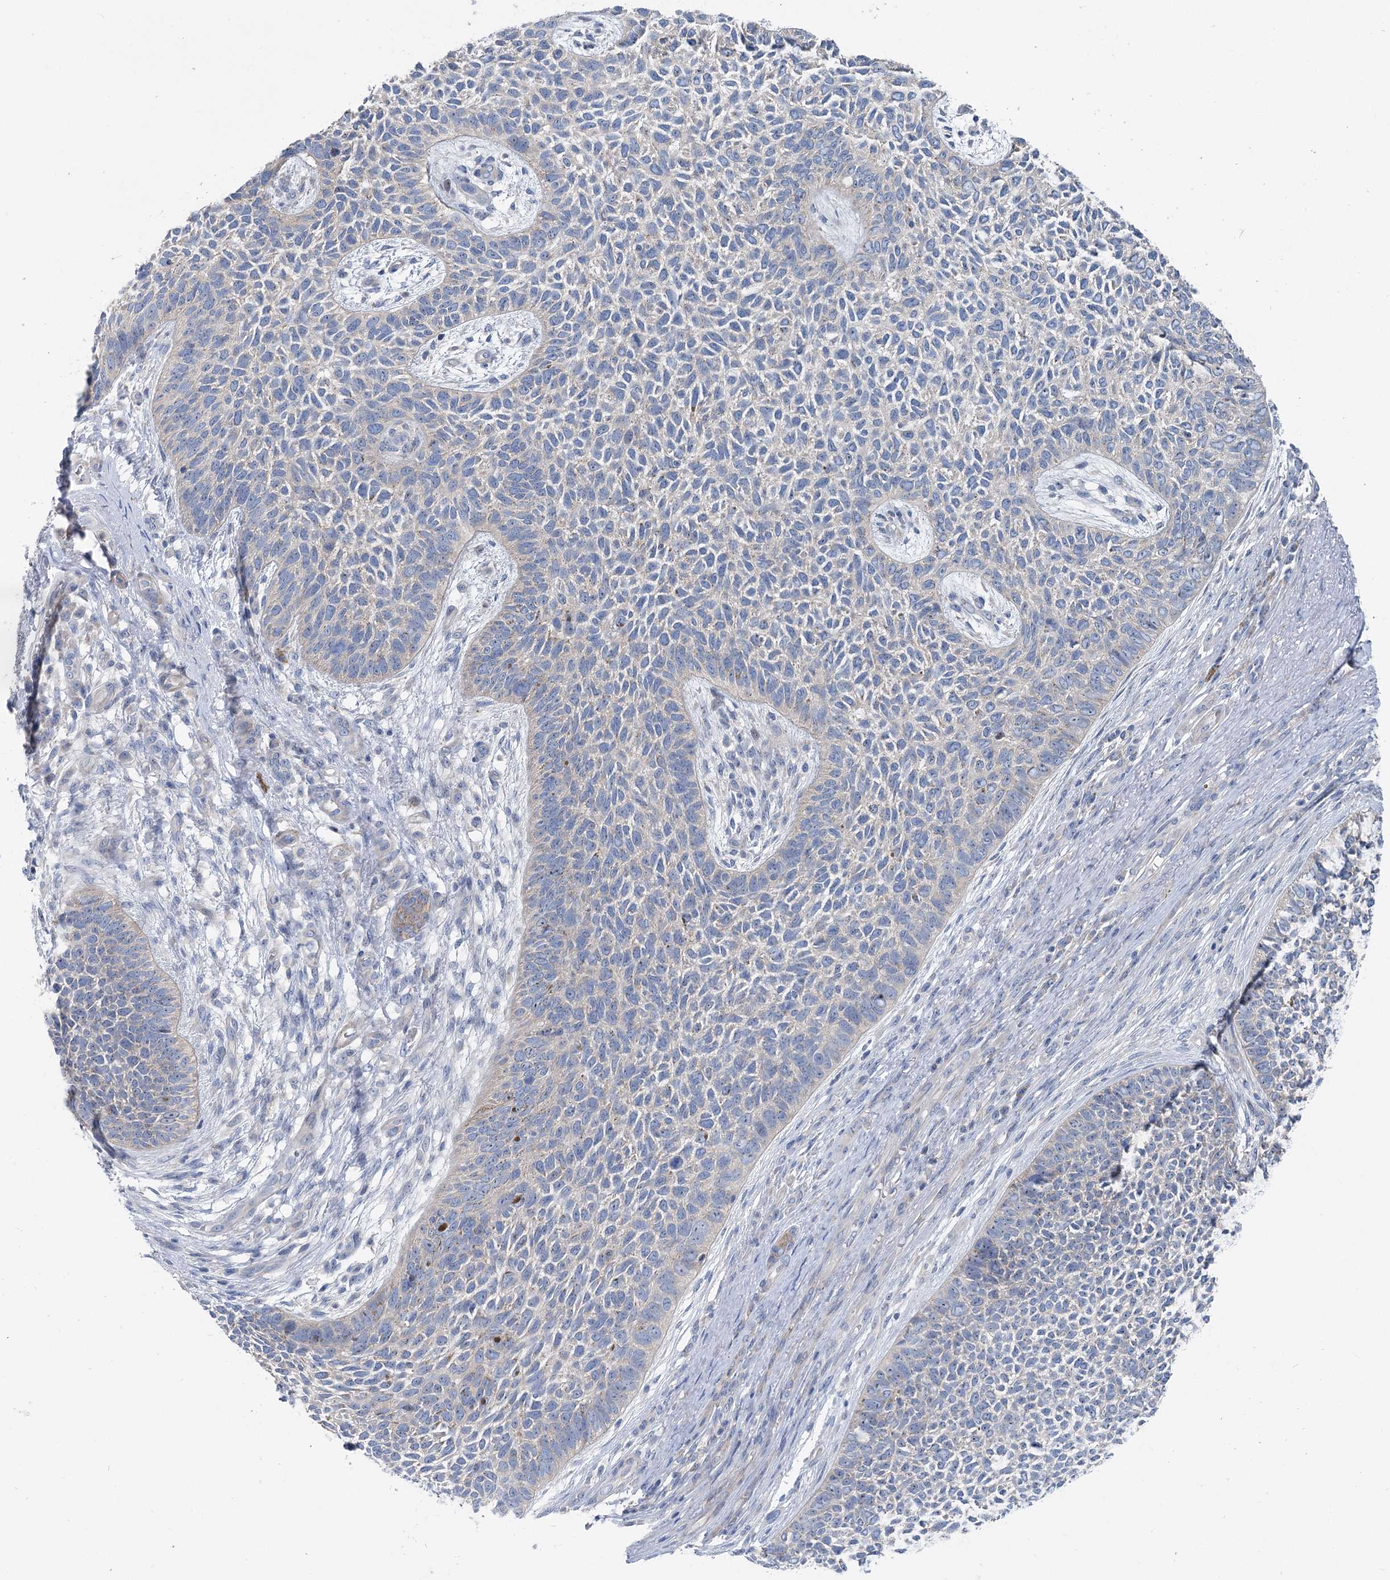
{"staining": {"intensity": "negative", "quantity": "none", "location": "none"}, "tissue": "skin cancer", "cell_type": "Tumor cells", "image_type": "cancer", "snomed": [{"axis": "morphology", "description": "Basal cell carcinoma"}, {"axis": "topography", "description": "Skin"}], "caption": "Immunohistochemistry (IHC) image of human skin cancer (basal cell carcinoma) stained for a protein (brown), which exhibits no positivity in tumor cells.", "gene": "MARK2", "patient": {"sex": "female", "age": 84}}